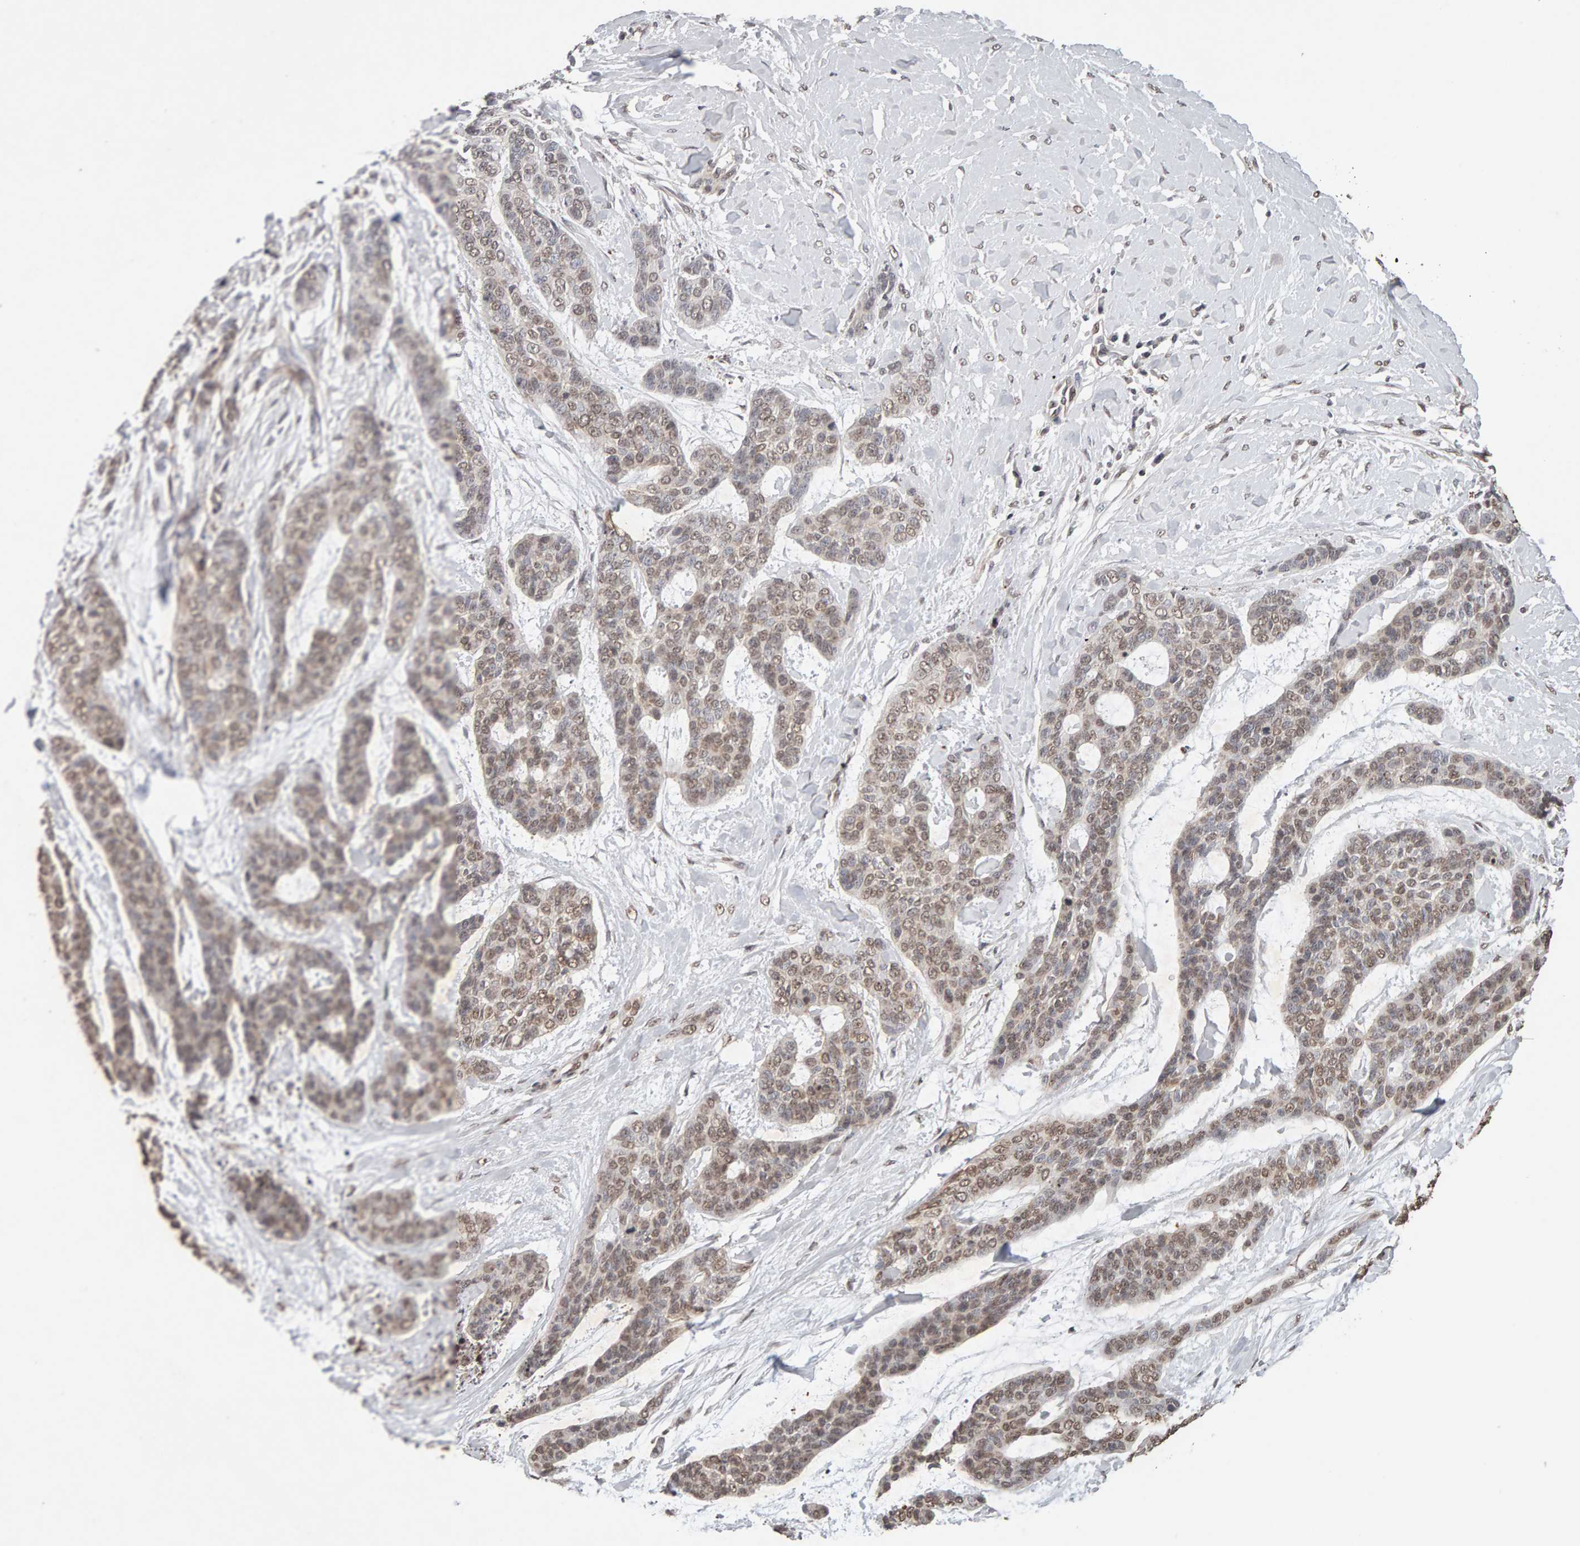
{"staining": {"intensity": "moderate", "quantity": ">75%", "location": "nuclear"}, "tissue": "skin cancer", "cell_type": "Tumor cells", "image_type": "cancer", "snomed": [{"axis": "morphology", "description": "Basal cell carcinoma"}, {"axis": "topography", "description": "Skin"}], "caption": "This image reveals immunohistochemistry staining of human basal cell carcinoma (skin), with medium moderate nuclear expression in approximately >75% of tumor cells.", "gene": "DNAJB5", "patient": {"sex": "female", "age": 64}}